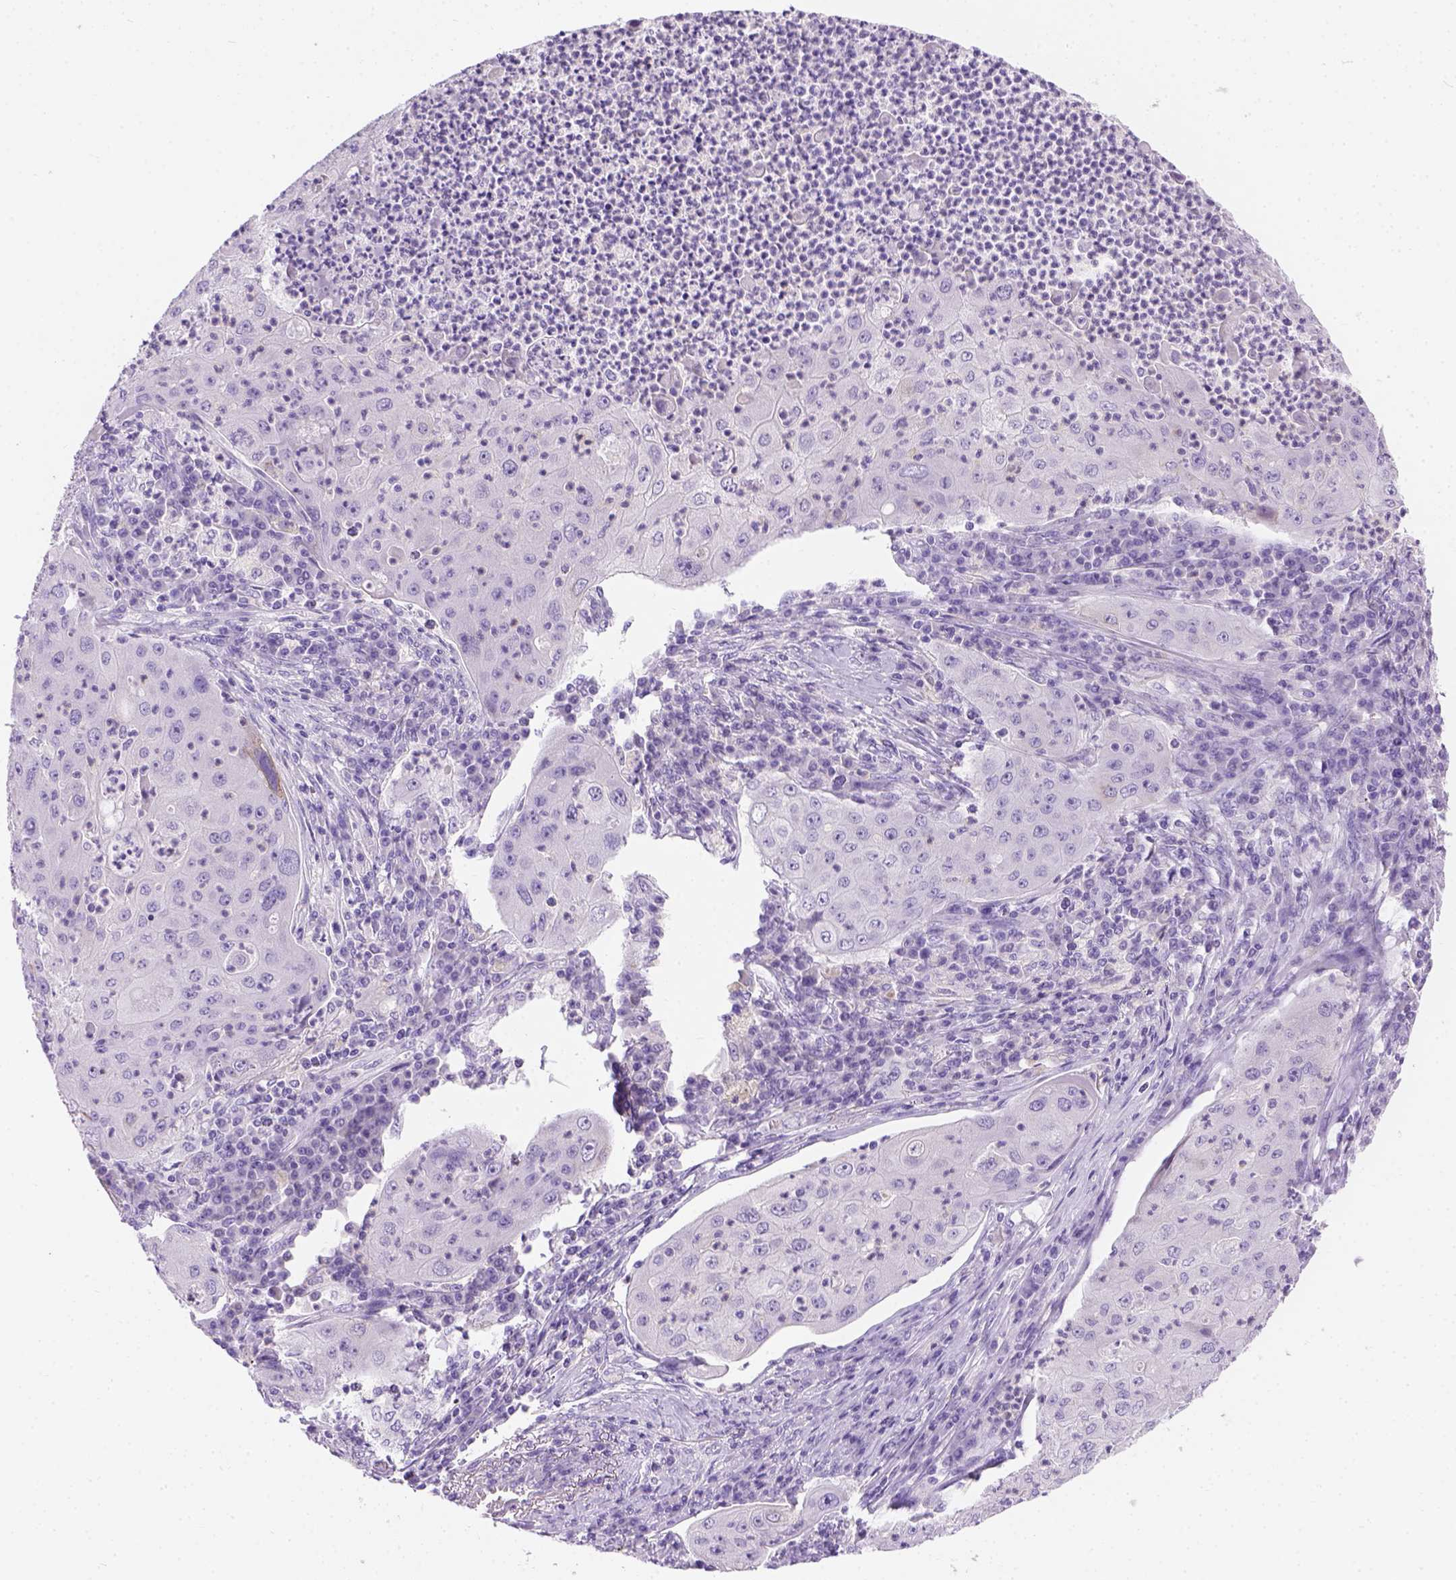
{"staining": {"intensity": "negative", "quantity": "none", "location": "none"}, "tissue": "lung cancer", "cell_type": "Tumor cells", "image_type": "cancer", "snomed": [{"axis": "morphology", "description": "Squamous cell carcinoma, NOS"}, {"axis": "topography", "description": "Lung"}], "caption": "Human lung squamous cell carcinoma stained for a protein using immunohistochemistry shows no staining in tumor cells.", "gene": "TMEM38A", "patient": {"sex": "female", "age": 59}}